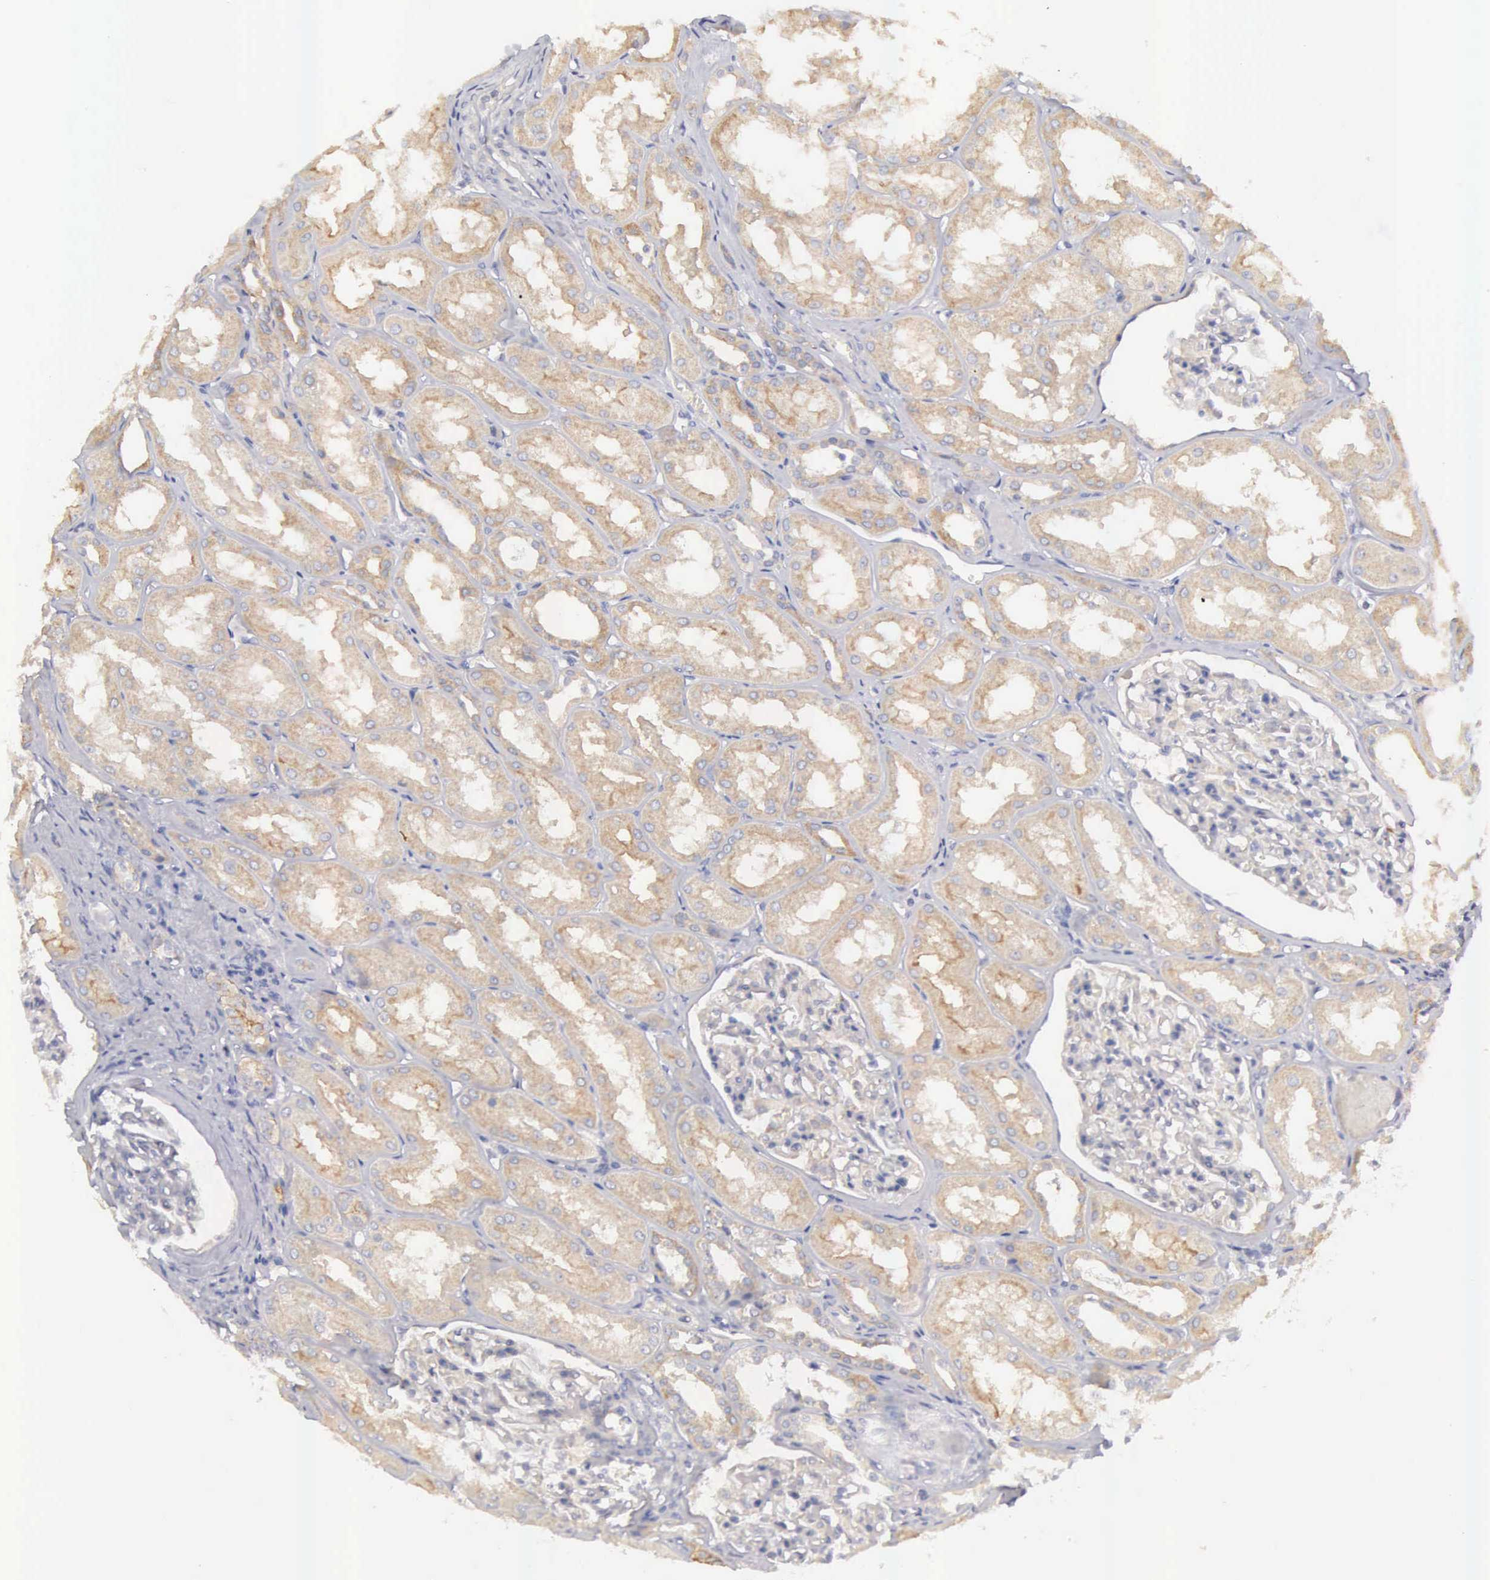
{"staining": {"intensity": "negative", "quantity": "none", "location": "none"}, "tissue": "kidney", "cell_type": "Cells in glomeruli", "image_type": "normal", "snomed": [{"axis": "morphology", "description": "Normal tissue, NOS"}, {"axis": "topography", "description": "Kidney"}], "caption": "The photomicrograph exhibits no staining of cells in glomeruli in benign kidney. Nuclei are stained in blue.", "gene": "TXLNG", "patient": {"sex": "male", "age": 61}}